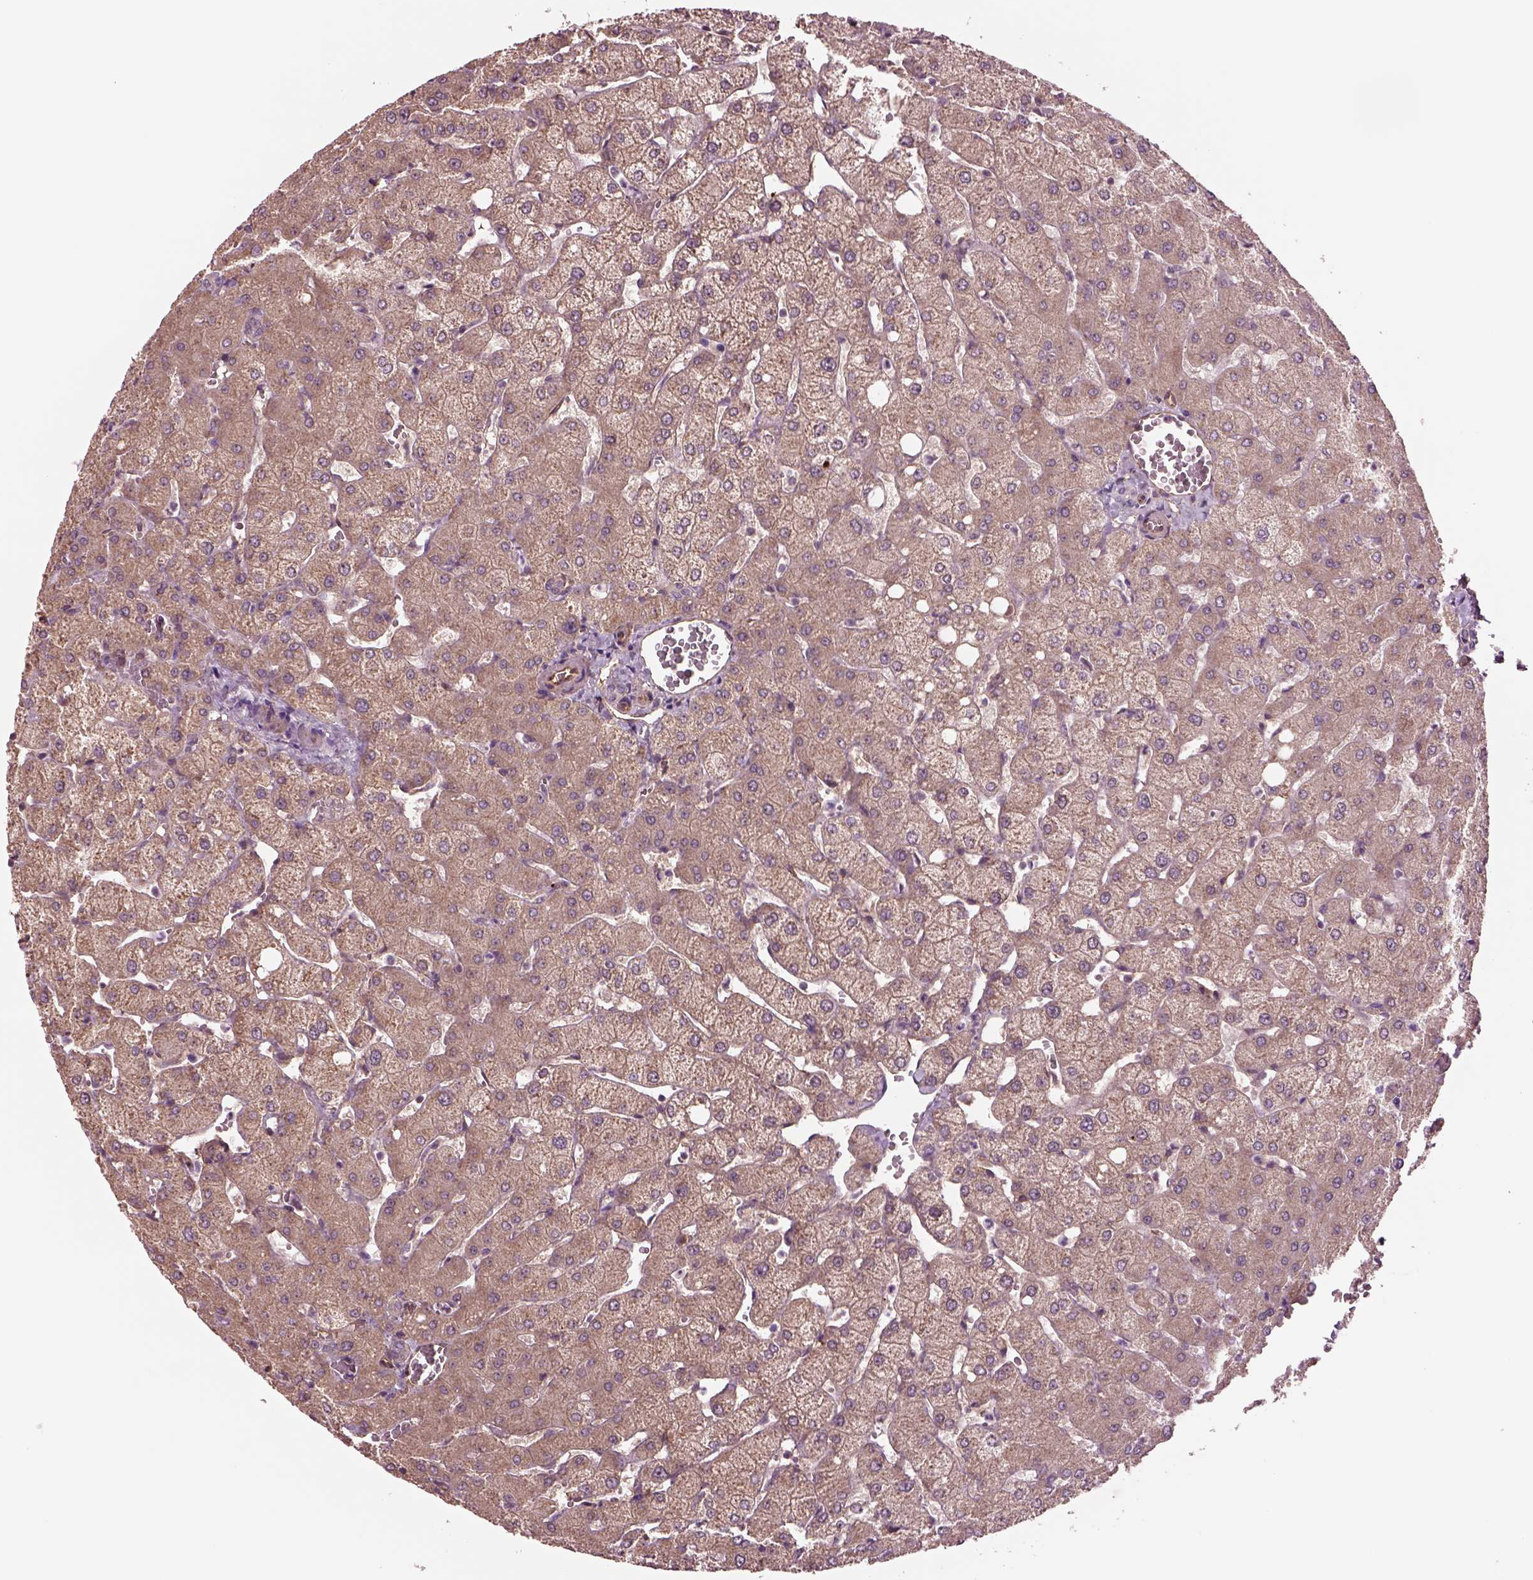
{"staining": {"intensity": "weak", "quantity": "25%-75%", "location": "cytoplasmic/membranous"}, "tissue": "liver", "cell_type": "Hepatocytes", "image_type": "normal", "snomed": [{"axis": "morphology", "description": "Normal tissue, NOS"}, {"axis": "topography", "description": "Liver"}], "caption": "This image demonstrates benign liver stained with immunohistochemistry to label a protein in brown. The cytoplasmic/membranous of hepatocytes show weak positivity for the protein. Nuclei are counter-stained blue.", "gene": "HTR1B", "patient": {"sex": "female", "age": 54}}